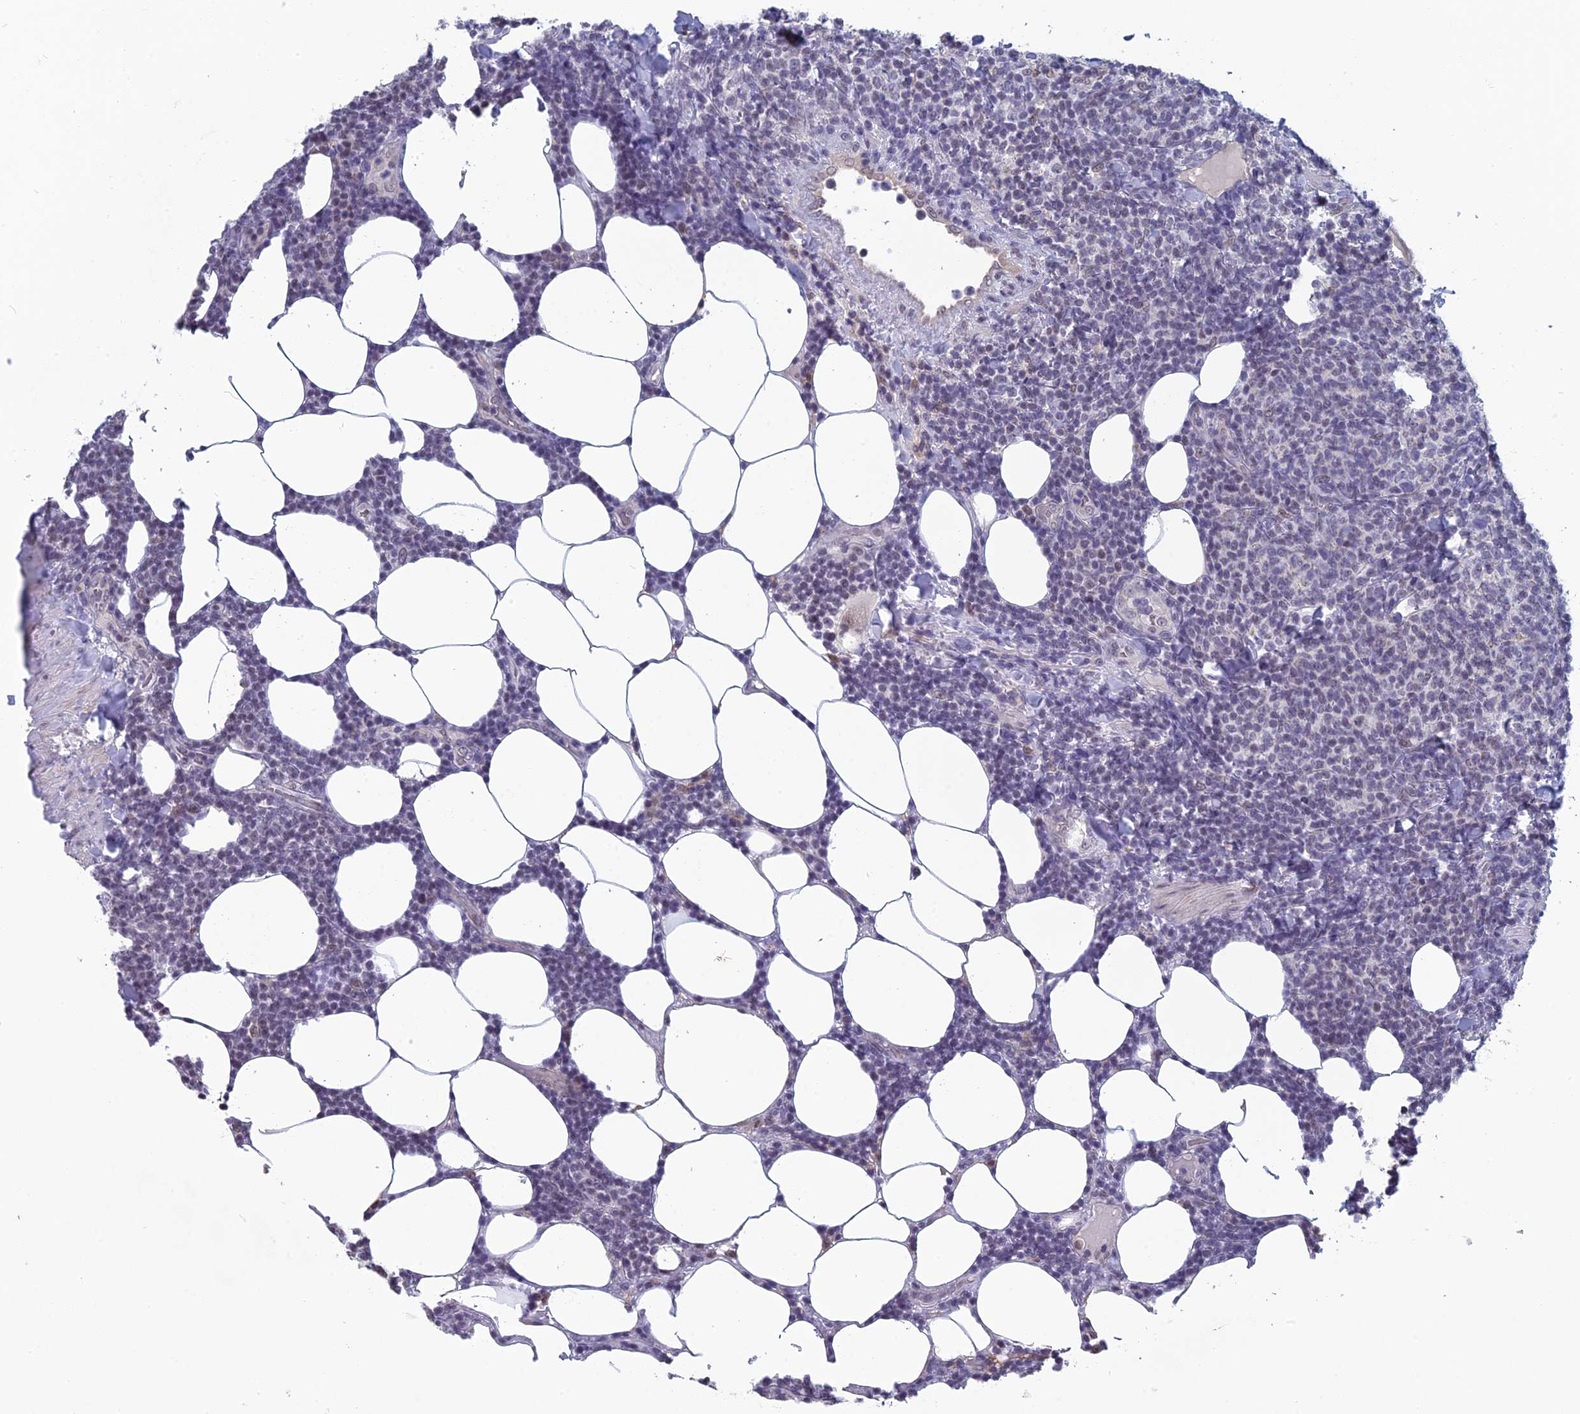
{"staining": {"intensity": "negative", "quantity": "none", "location": "none"}, "tissue": "lymphoma", "cell_type": "Tumor cells", "image_type": "cancer", "snomed": [{"axis": "morphology", "description": "Malignant lymphoma, non-Hodgkin's type, Low grade"}, {"axis": "topography", "description": "Lymph node"}], "caption": "An image of lymphoma stained for a protein reveals no brown staining in tumor cells.", "gene": "MT-CO3", "patient": {"sex": "male", "age": 66}}